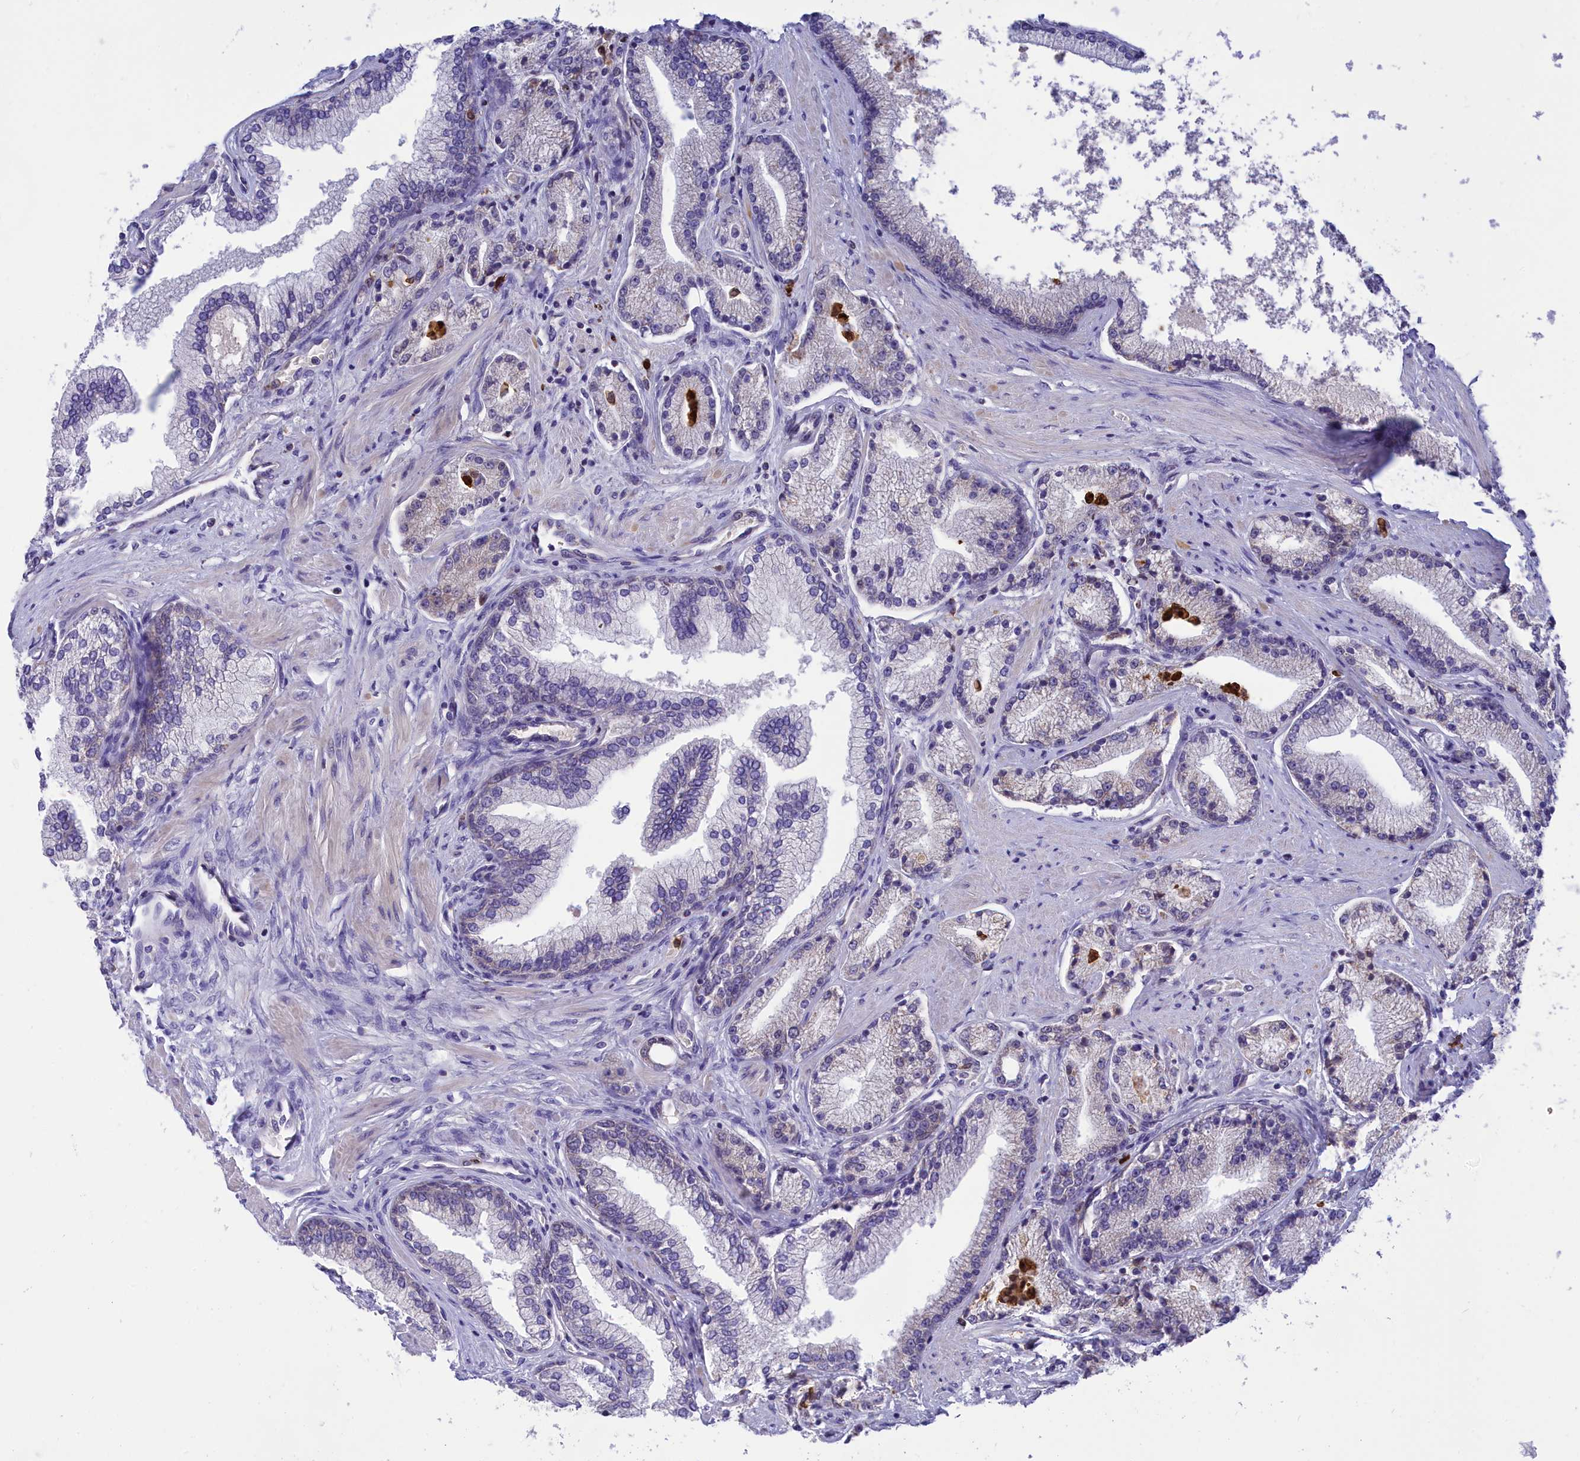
{"staining": {"intensity": "negative", "quantity": "none", "location": "none"}, "tissue": "prostate cancer", "cell_type": "Tumor cells", "image_type": "cancer", "snomed": [{"axis": "morphology", "description": "Adenocarcinoma, High grade"}, {"axis": "topography", "description": "Prostate"}], "caption": "Immunohistochemistry of prostate cancer exhibits no positivity in tumor cells.", "gene": "PKHD1L1", "patient": {"sex": "male", "age": 67}}